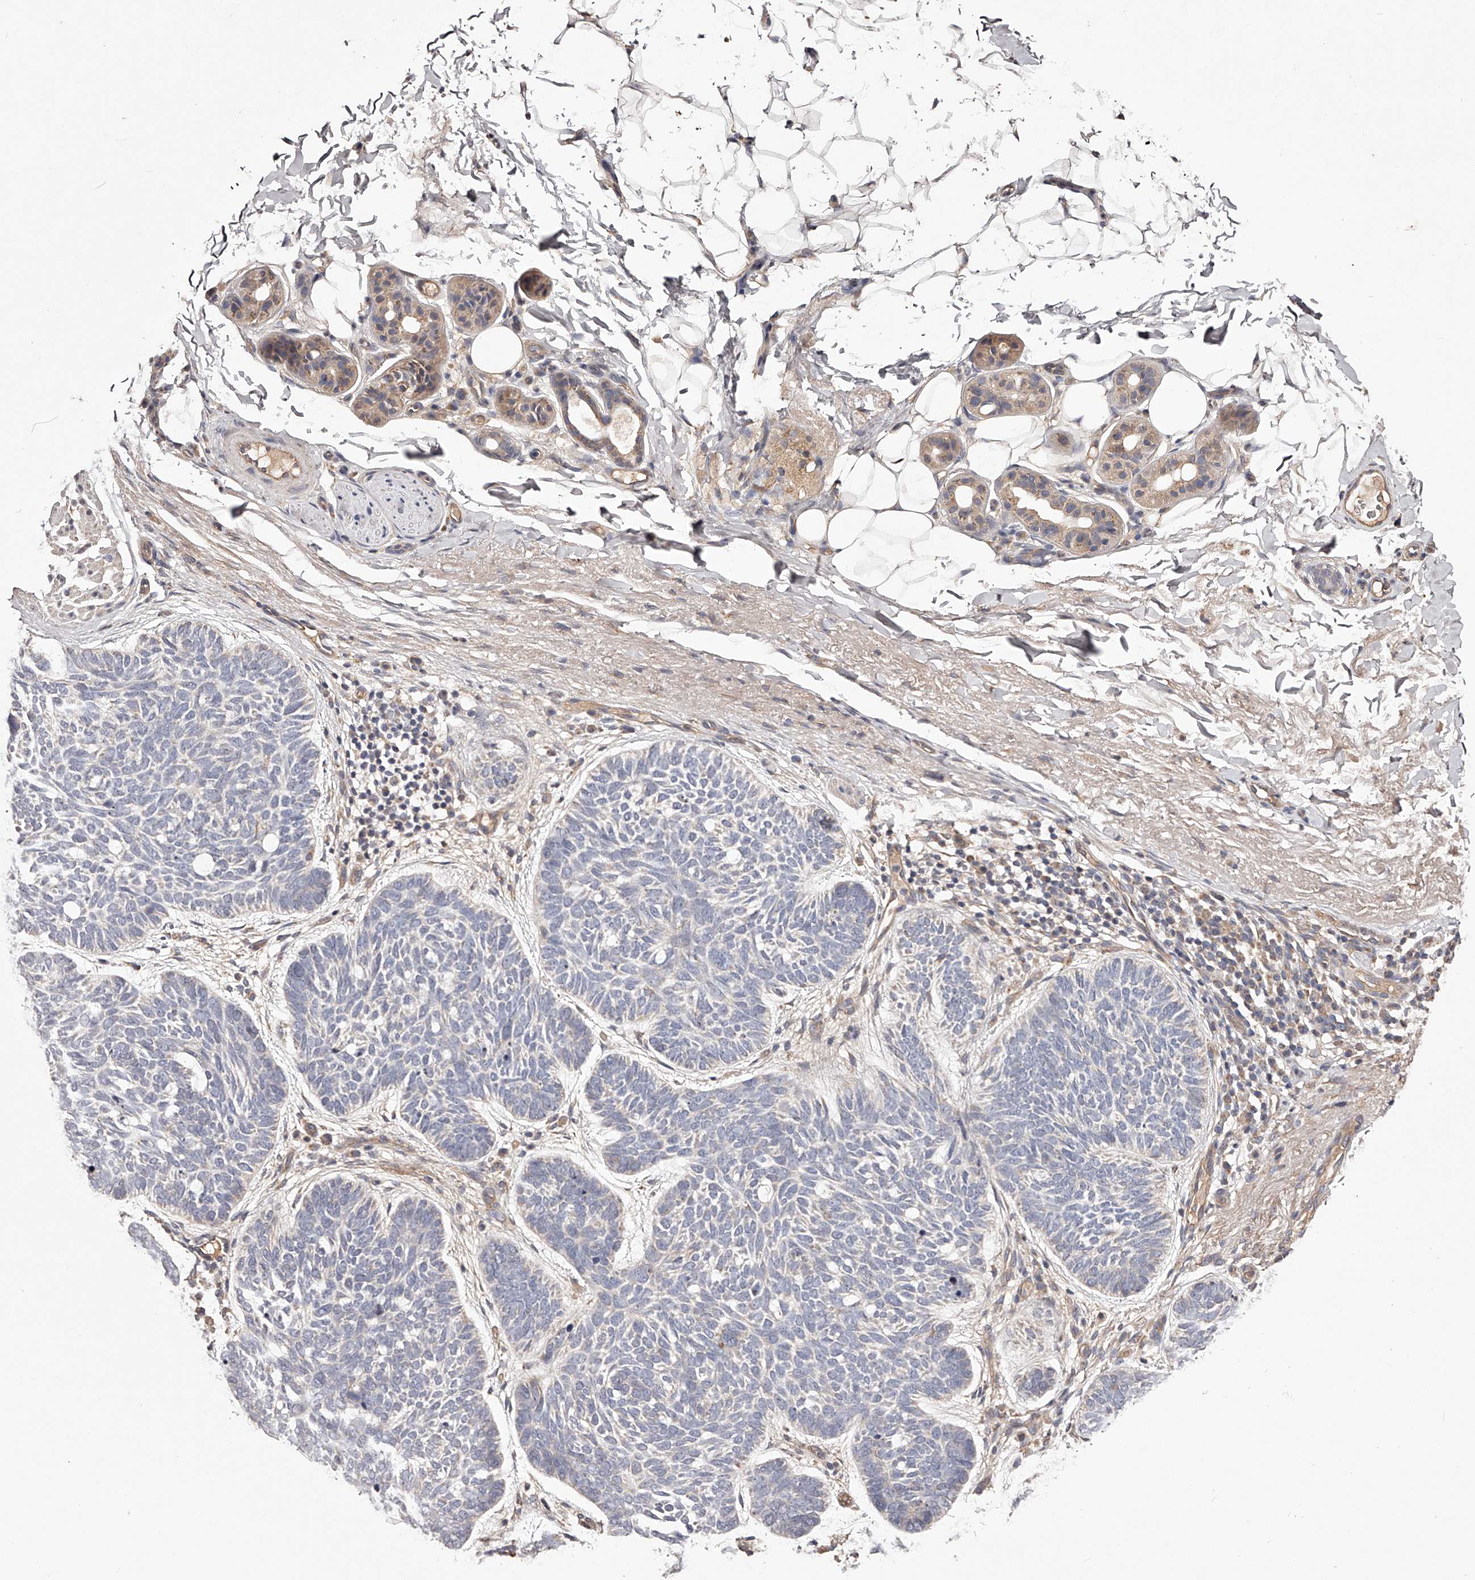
{"staining": {"intensity": "negative", "quantity": "none", "location": "none"}, "tissue": "skin cancer", "cell_type": "Tumor cells", "image_type": "cancer", "snomed": [{"axis": "morphology", "description": "Basal cell carcinoma"}, {"axis": "topography", "description": "Skin"}], "caption": "The micrograph displays no staining of tumor cells in basal cell carcinoma (skin).", "gene": "USP21", "patient": {"sex": "female", "age": 85}}